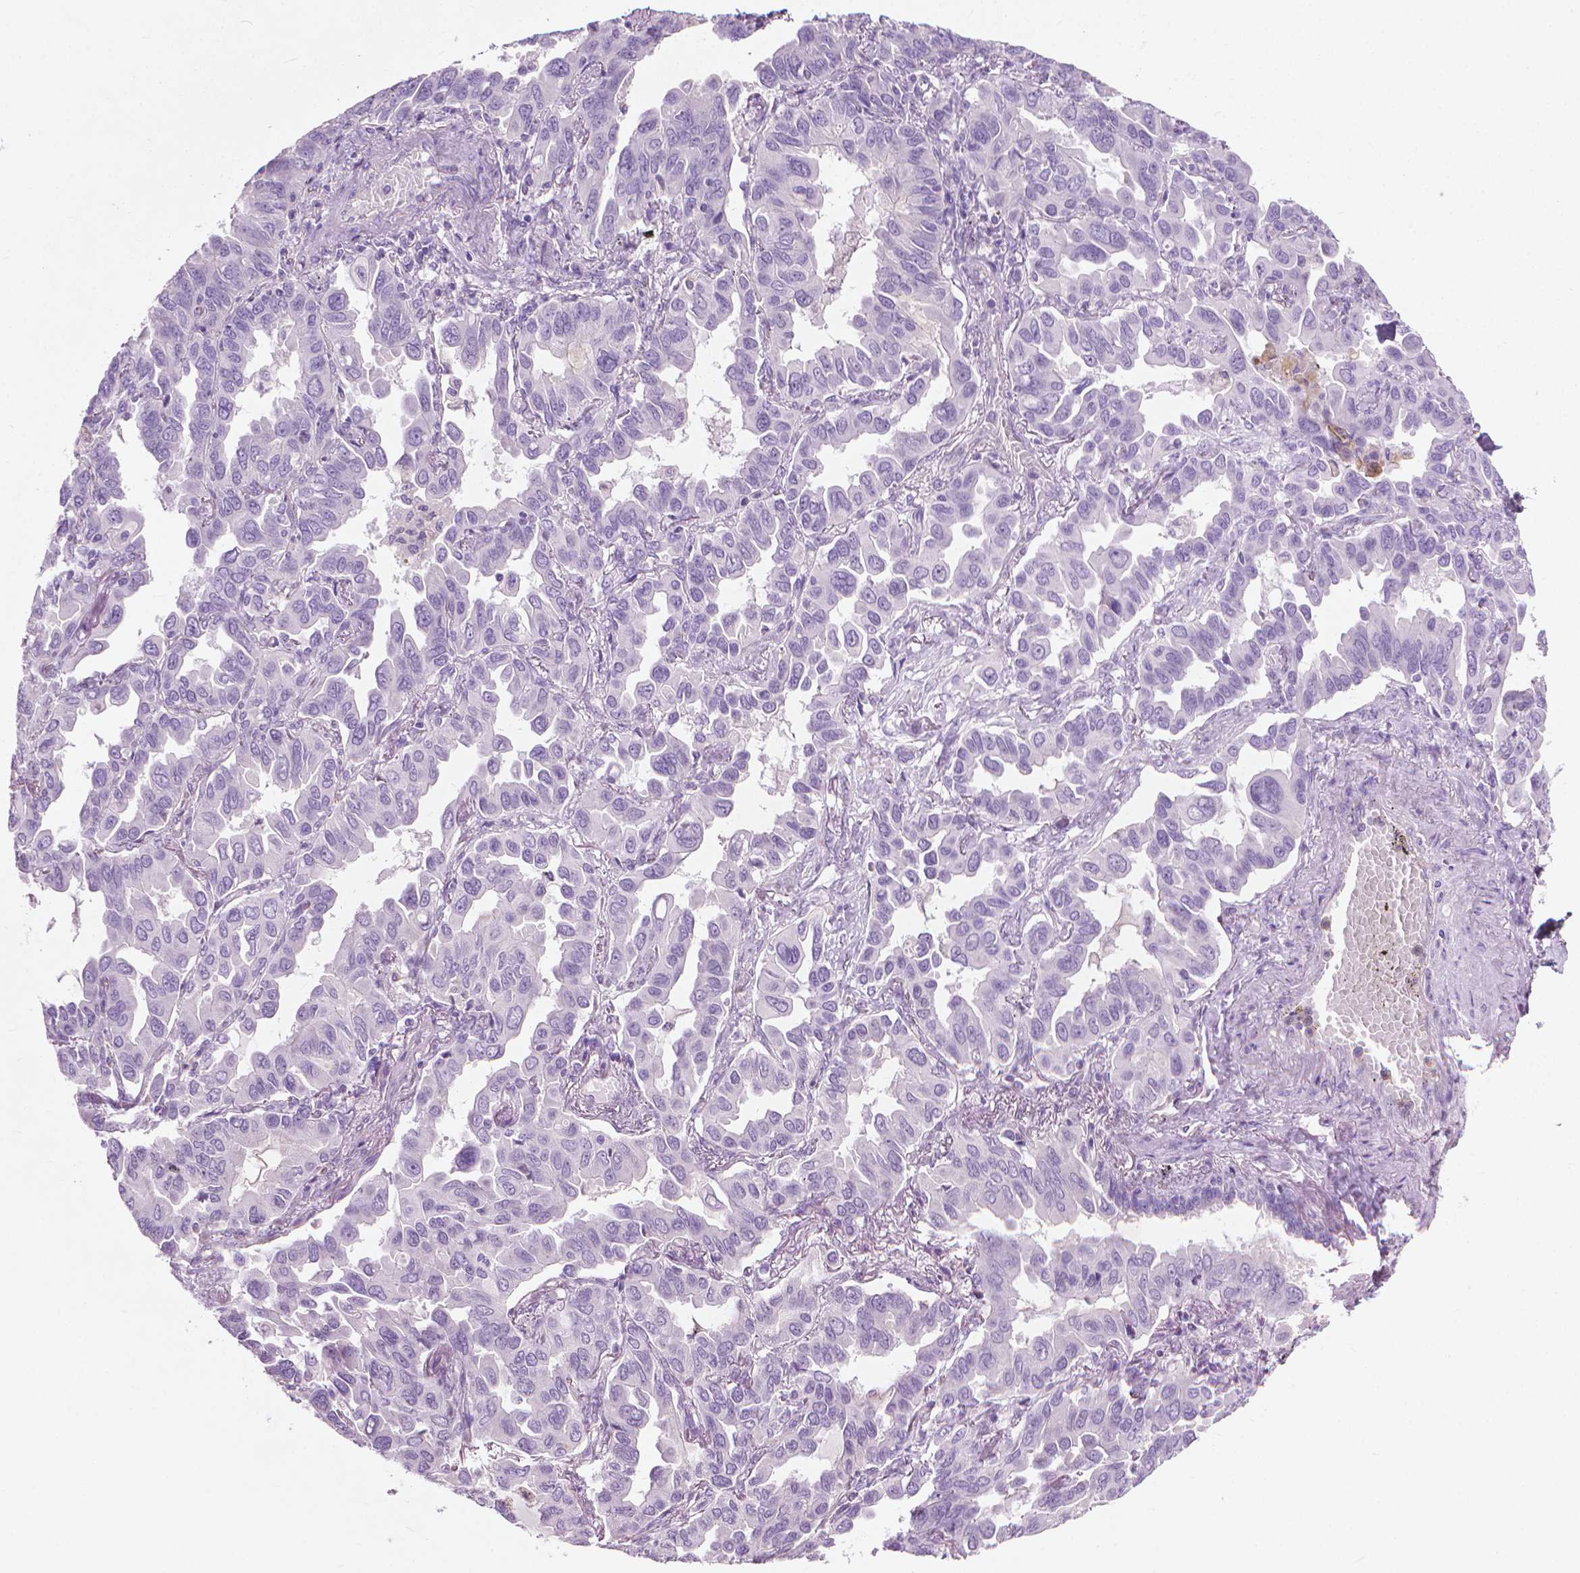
{"staining": {"intensity": "negative", "quantity": "none", "location": "none"}, "tissue": "lung cancer", "cell_type": "Tumor cells", "image_type": "cancer", "snomed": [{"axis": "morphology", "description": "Adenocarcinoma, NOS"}, {"axis": "topography", "description": "Lung"}], "caption": "High magnification brightfield microscopy of lung cancer (adenocarcinoma) stained with DAB (brown) and counterstained with hematoxylin (blue): tumor cells show no significant positivity.", "gene": "KRT73", "patient": {"sex": "male", "age": 64}}